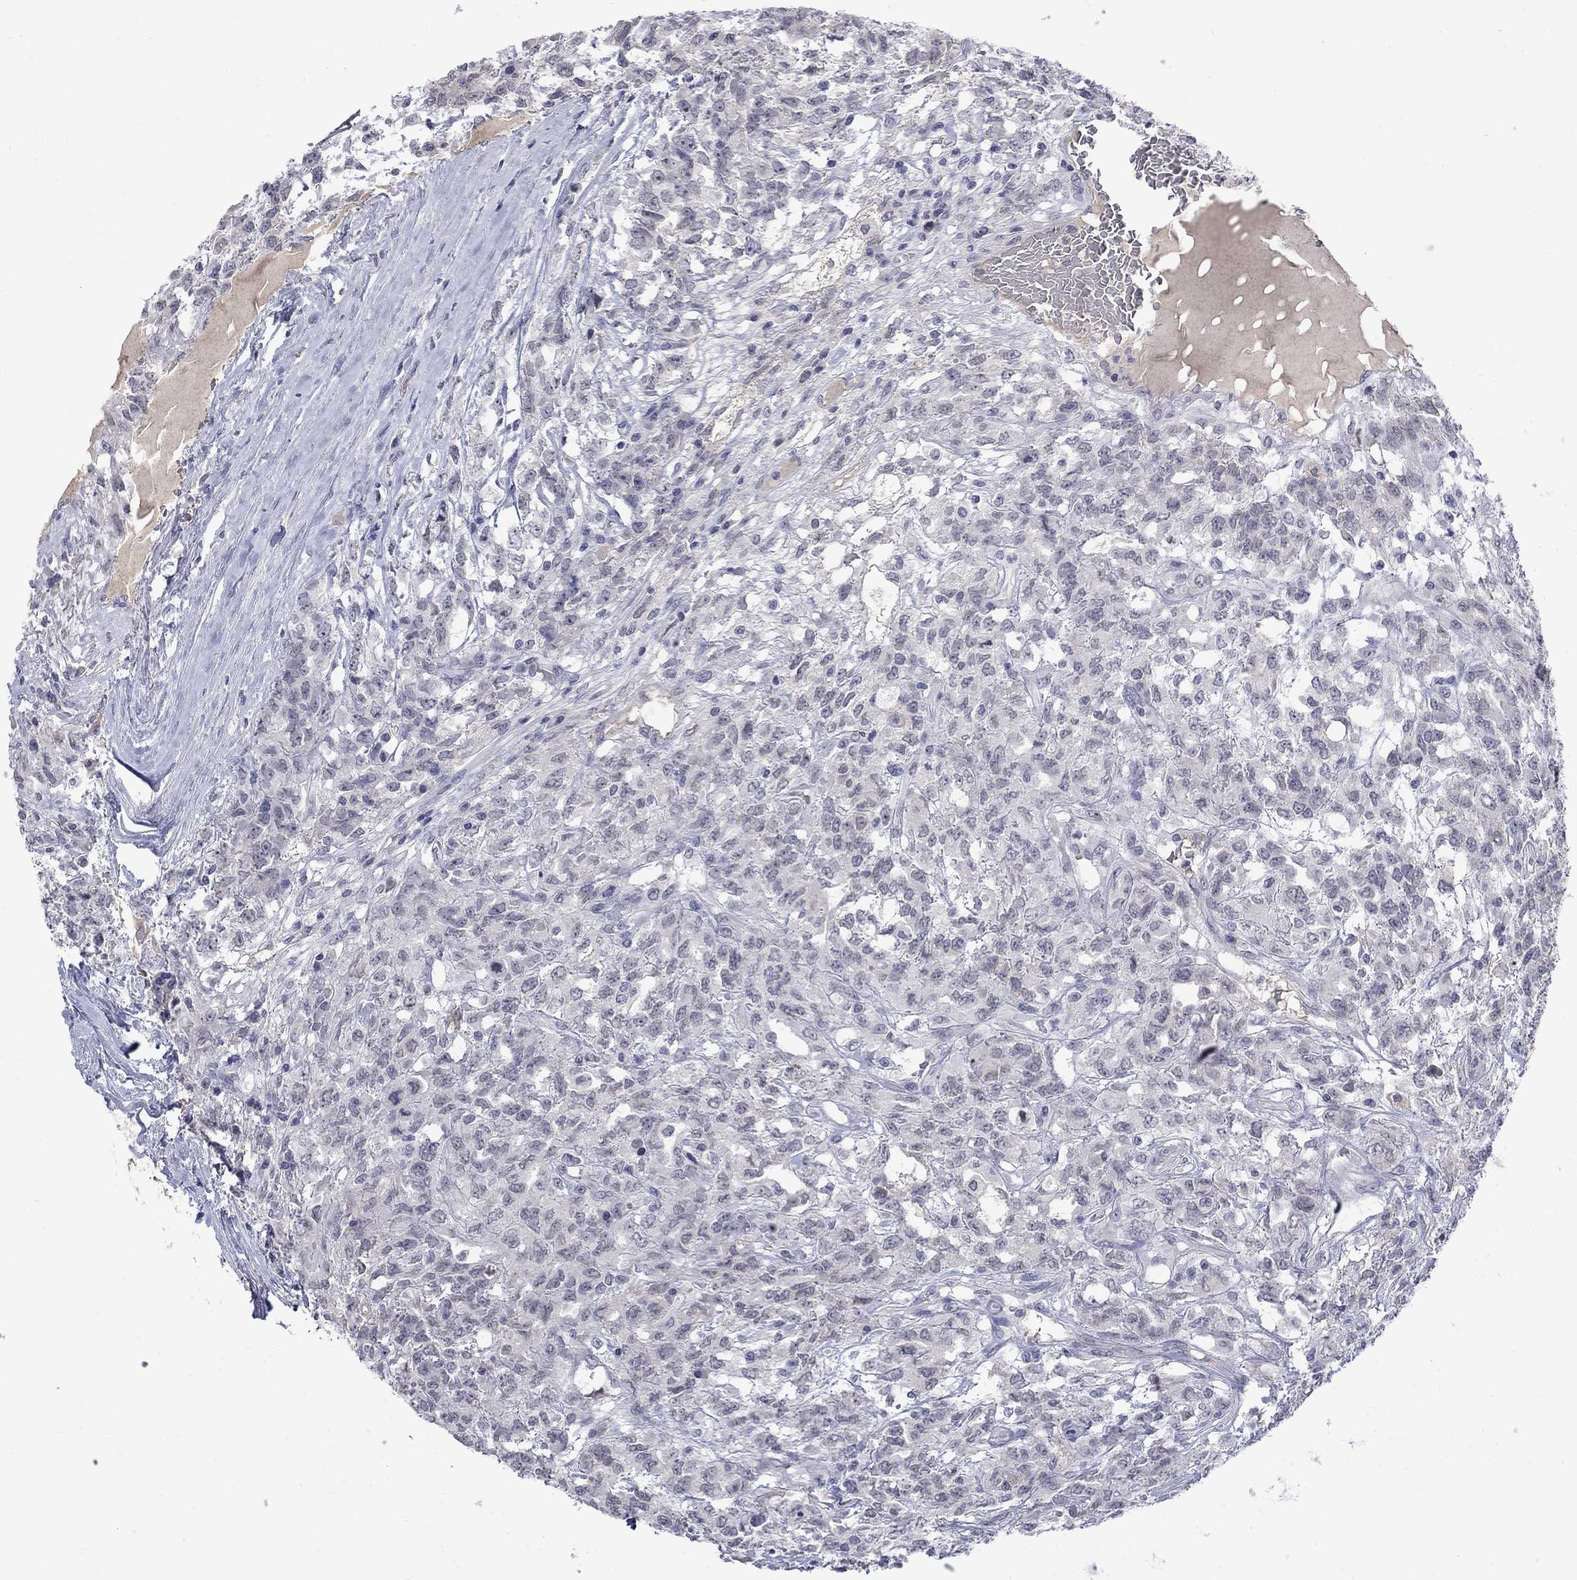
{"staining": {"intensity": "negative", "quantity": "none", "location": "none"}, "tissue": "testis cancer", "cell_type": "Tumor cells", "image_type": "cancer", "snomed": [{"axis": "morphology", "description": "Seminoma, NOS"}, {"axis": "topography", "description": "Testis"}], "caption": "Immunohistochemical staining of human testis seminoma demonstrates no significant staining in tumor cells. Brightfield microscopy of IHC stained with DAB (3,3'-diaminobenzidine) (brown) and hematoxylin (blue), captured at high magnification.", "gene": "NSMF", "patient": {"sex": "male", "age": 52}}